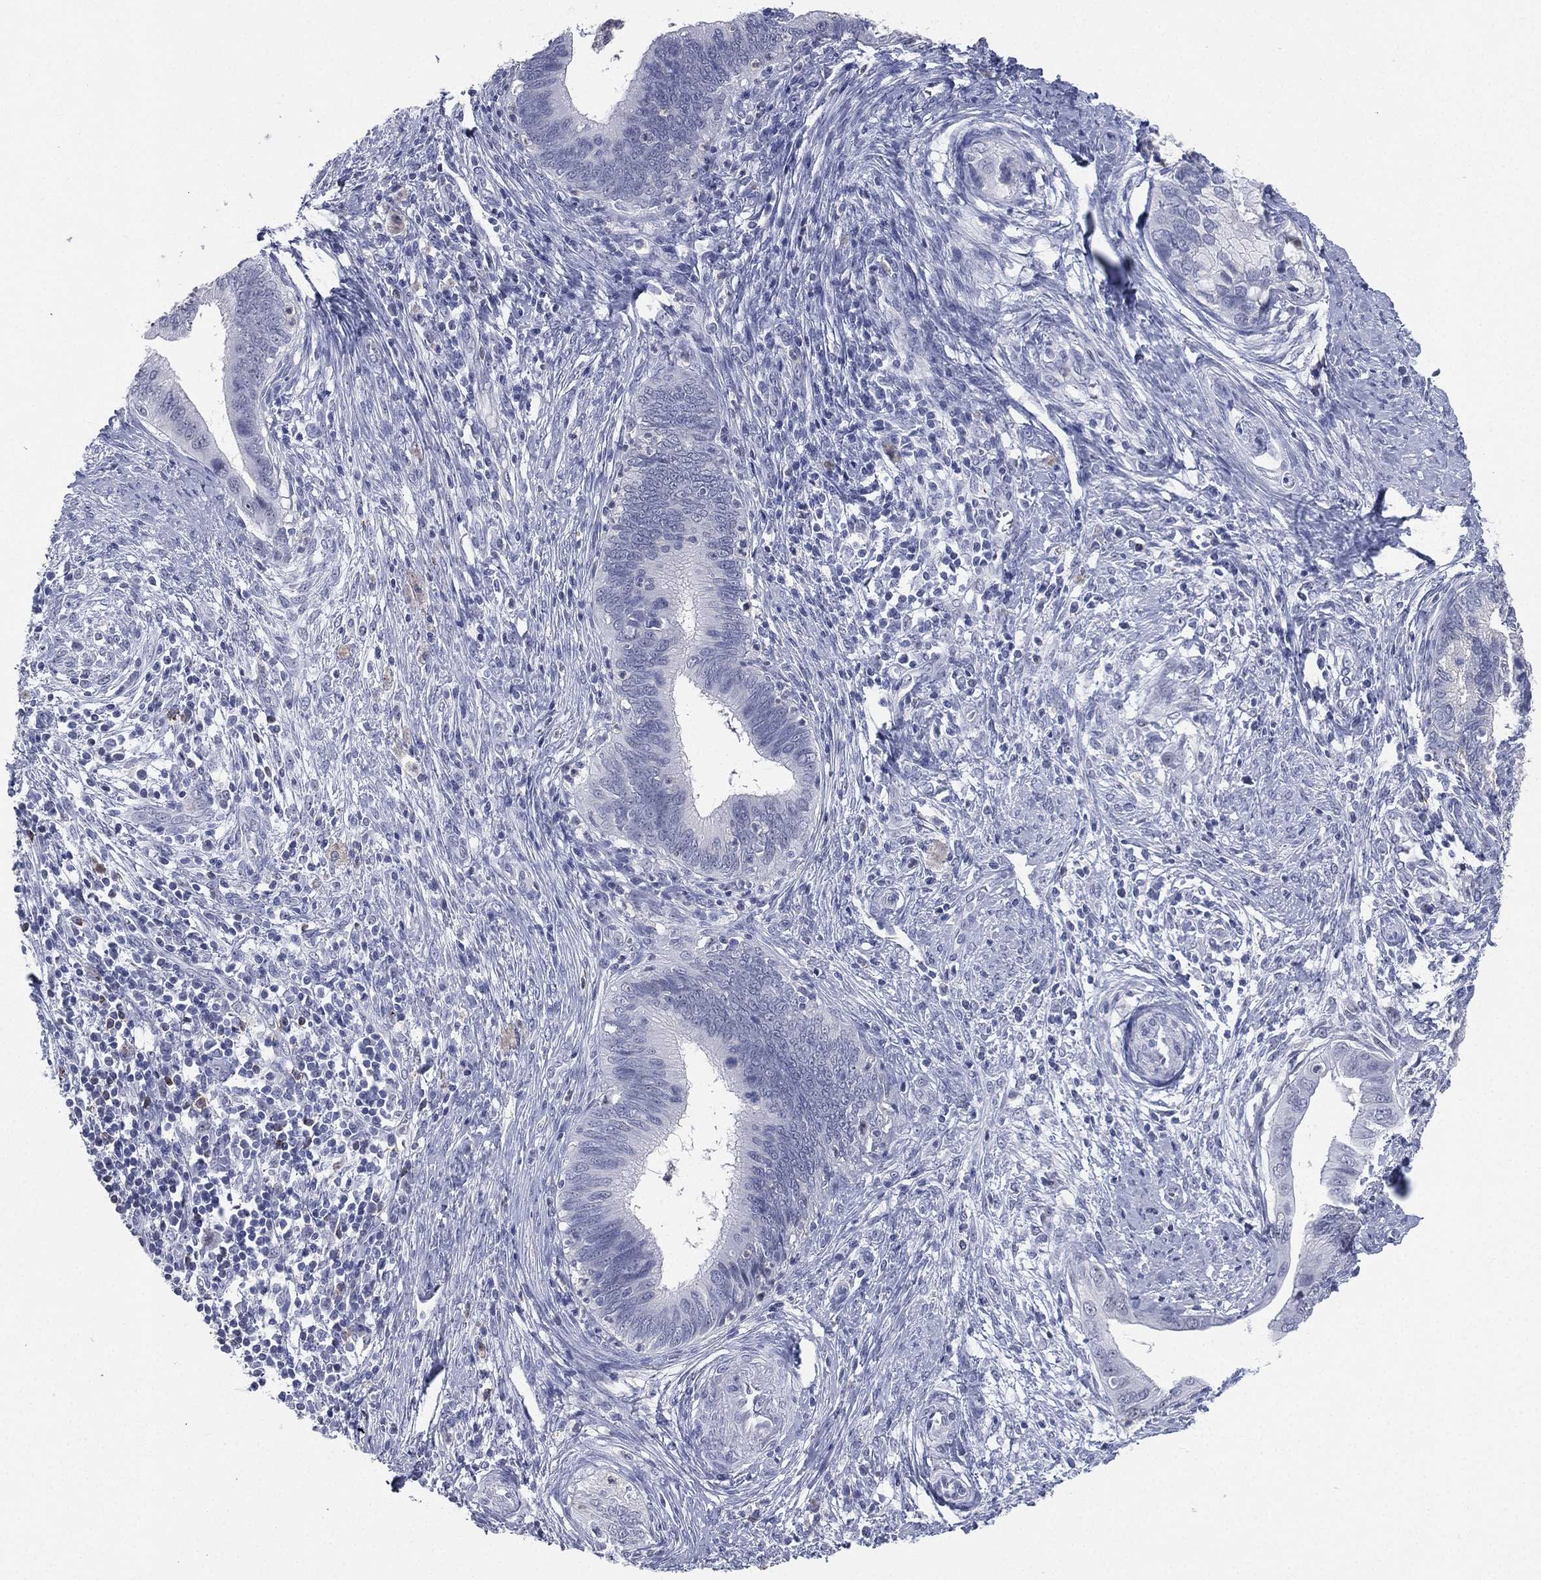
{"staining": {"intensity": "negative", "quantity": "none", "location": "none"}, "tissue": "cervical cancer", "cell_type": "Tumor cells", "image_type": "cancer", "snomed": [{"axis": "morphology", "description": "Adenocarcinoma, NOS"}, {"axis": "topography", "description": "Cervix"}], "caption": "This is a photomicrograph of IHC staining of cervical cancer (adenocarcinoma), which shows no positivity in tumor cells.", "gene": "CD22", "patient": {"sex": "female", "age": 42}}